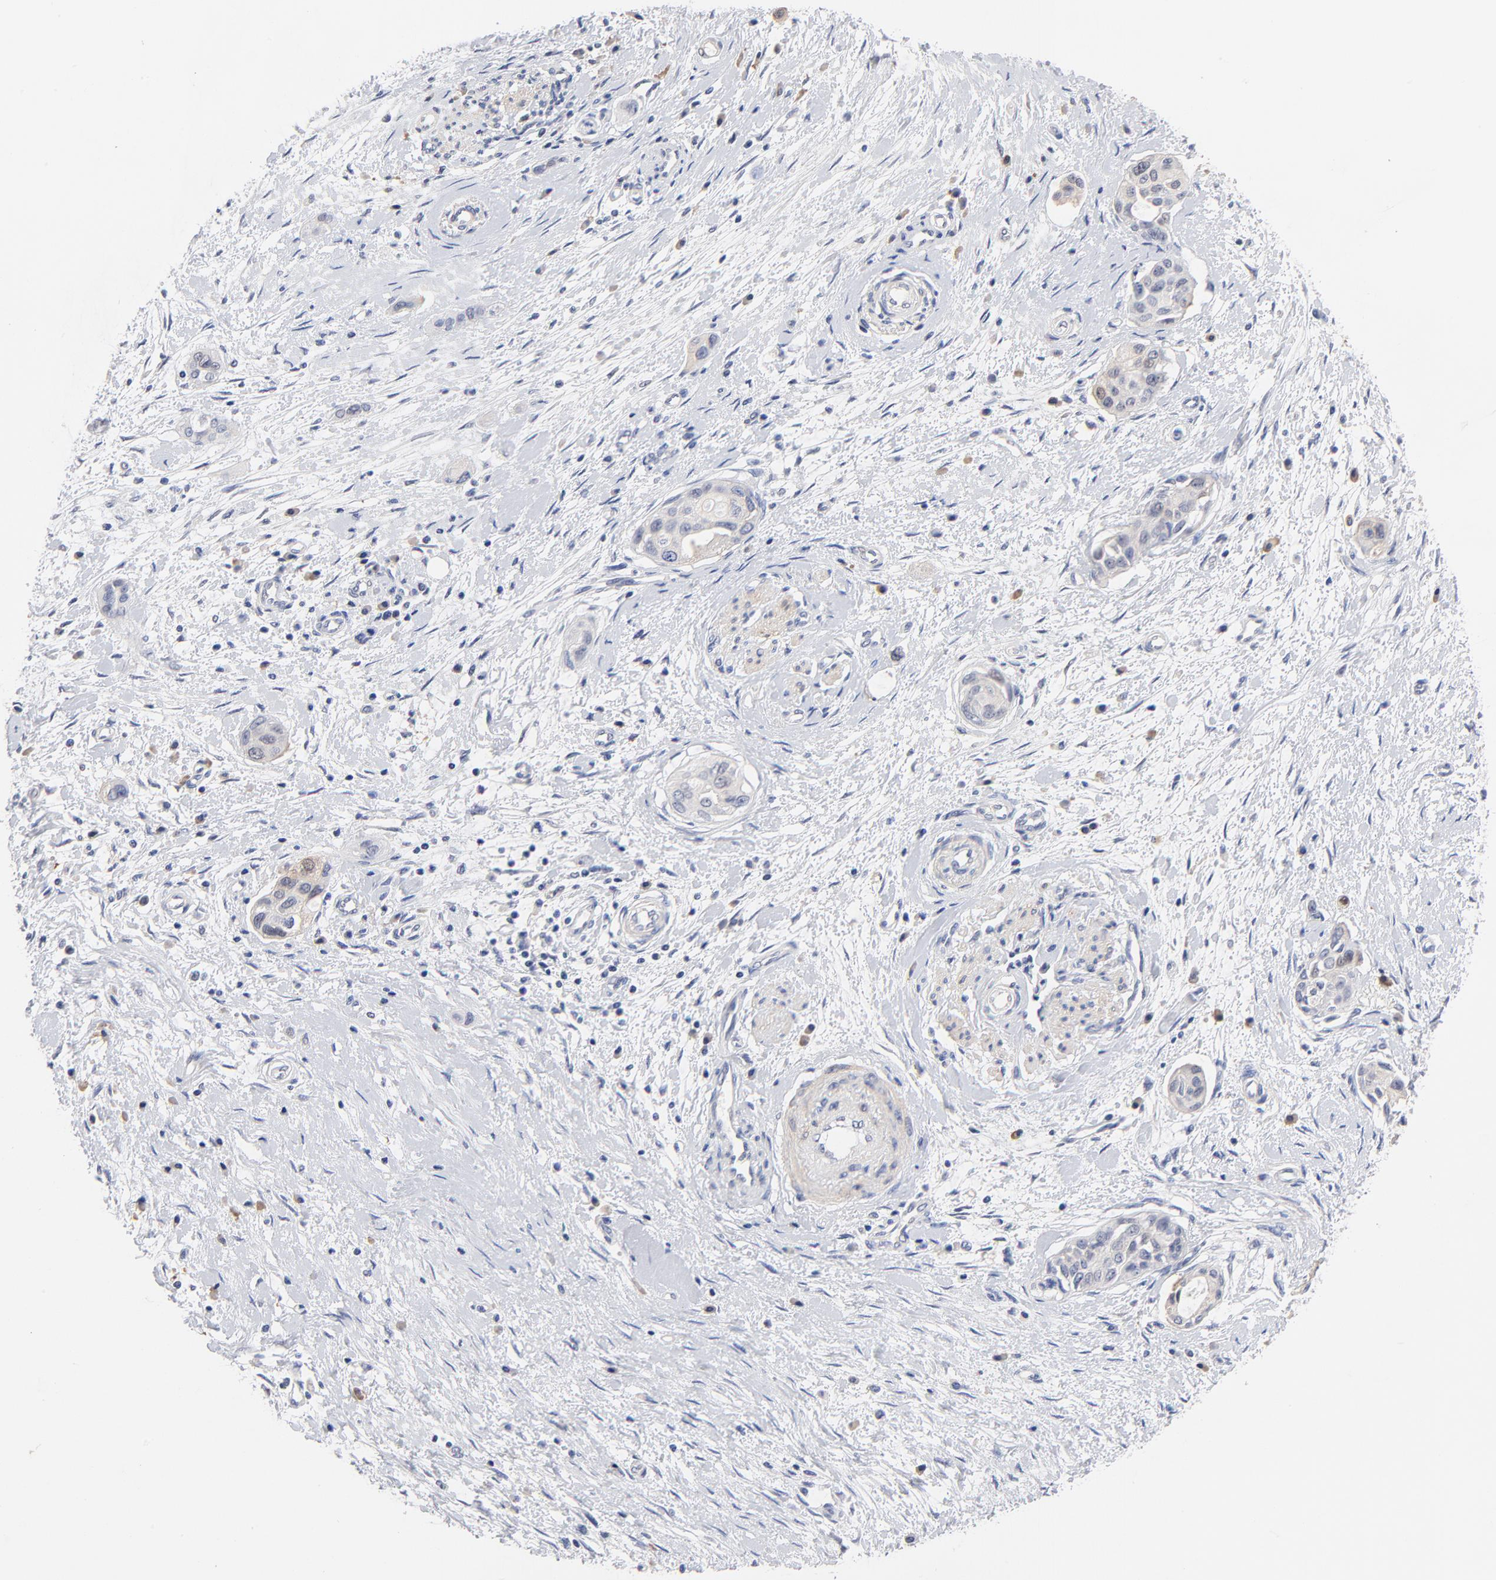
{"staining": {"intensity": "weak", "quantity": "<25%", "location": "cytoplasmic/membranous"}, "tissue": "pancreatic cancer", "cell_type": "Tumor cells", "image_type": "cancer", "snomed": [{"axis": "morphology", "description": "Adenocarcinoma, NOS"}, {"axis": "topography", "description": "Pancreas"}], "caption": "The photomicrograph displays no significant expression in tumor cells of pancreatic adenocarcinoma.", "gene": "TWNK", "patient": {"sex": "female", "age": 60}}